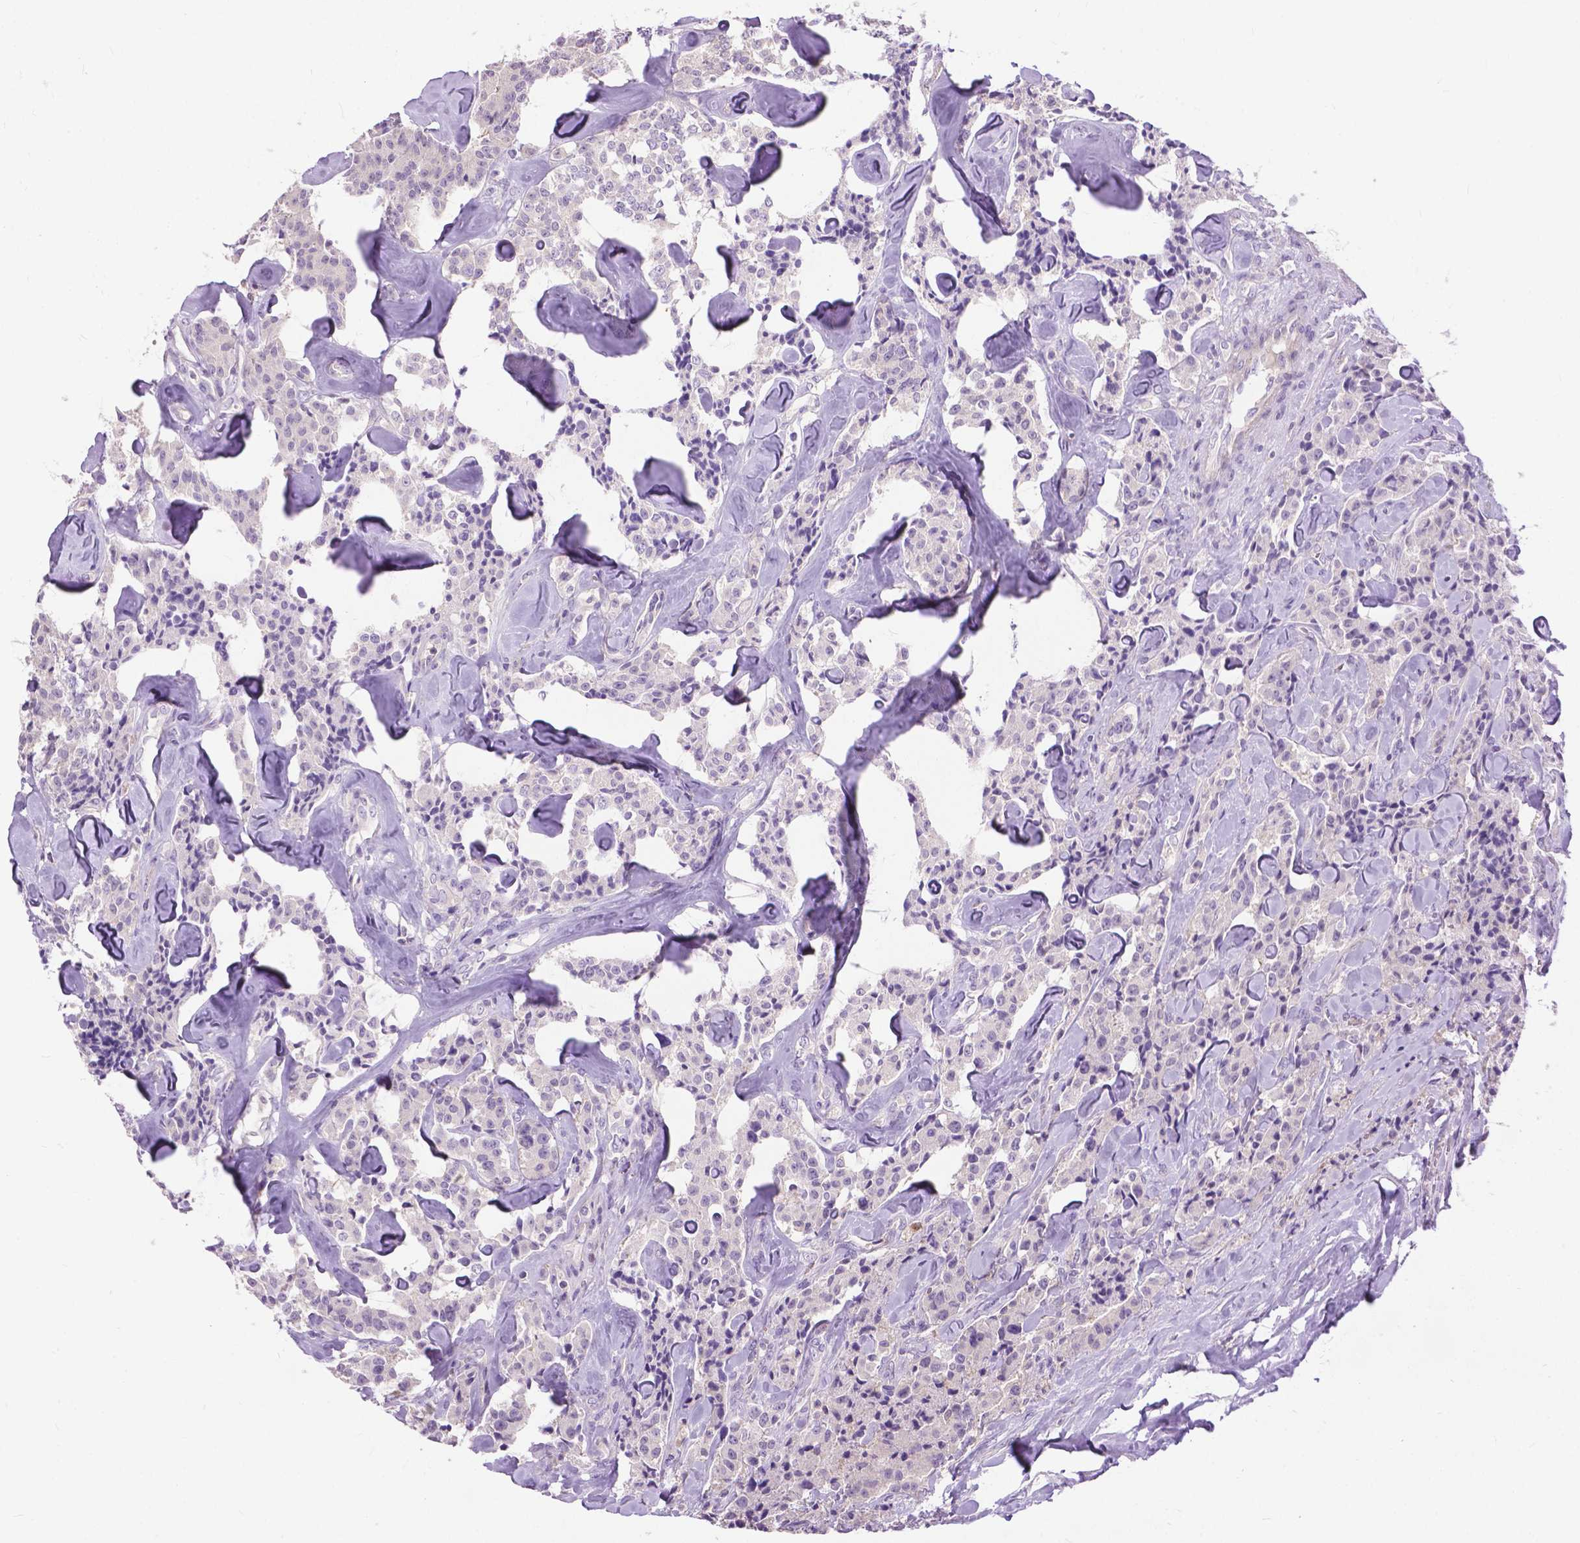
{"staining": {"intensity": "negative", "quantity": "none", "location": "none"}, "tissue": "carcinoid", "cell_type": "Tumor cells", "image_type": "cancer", "snomed": [{"axis": "morphology", "description": "Carcinoid, malignant, NOS"}, {"axis": "topography", "description": "Pancreas"}], "caption": "The micrograph displays no significant positivity in tumor cells of carcinoid.", "gene": "JAK3", "patient": {"sex": "male", "age": 41}}